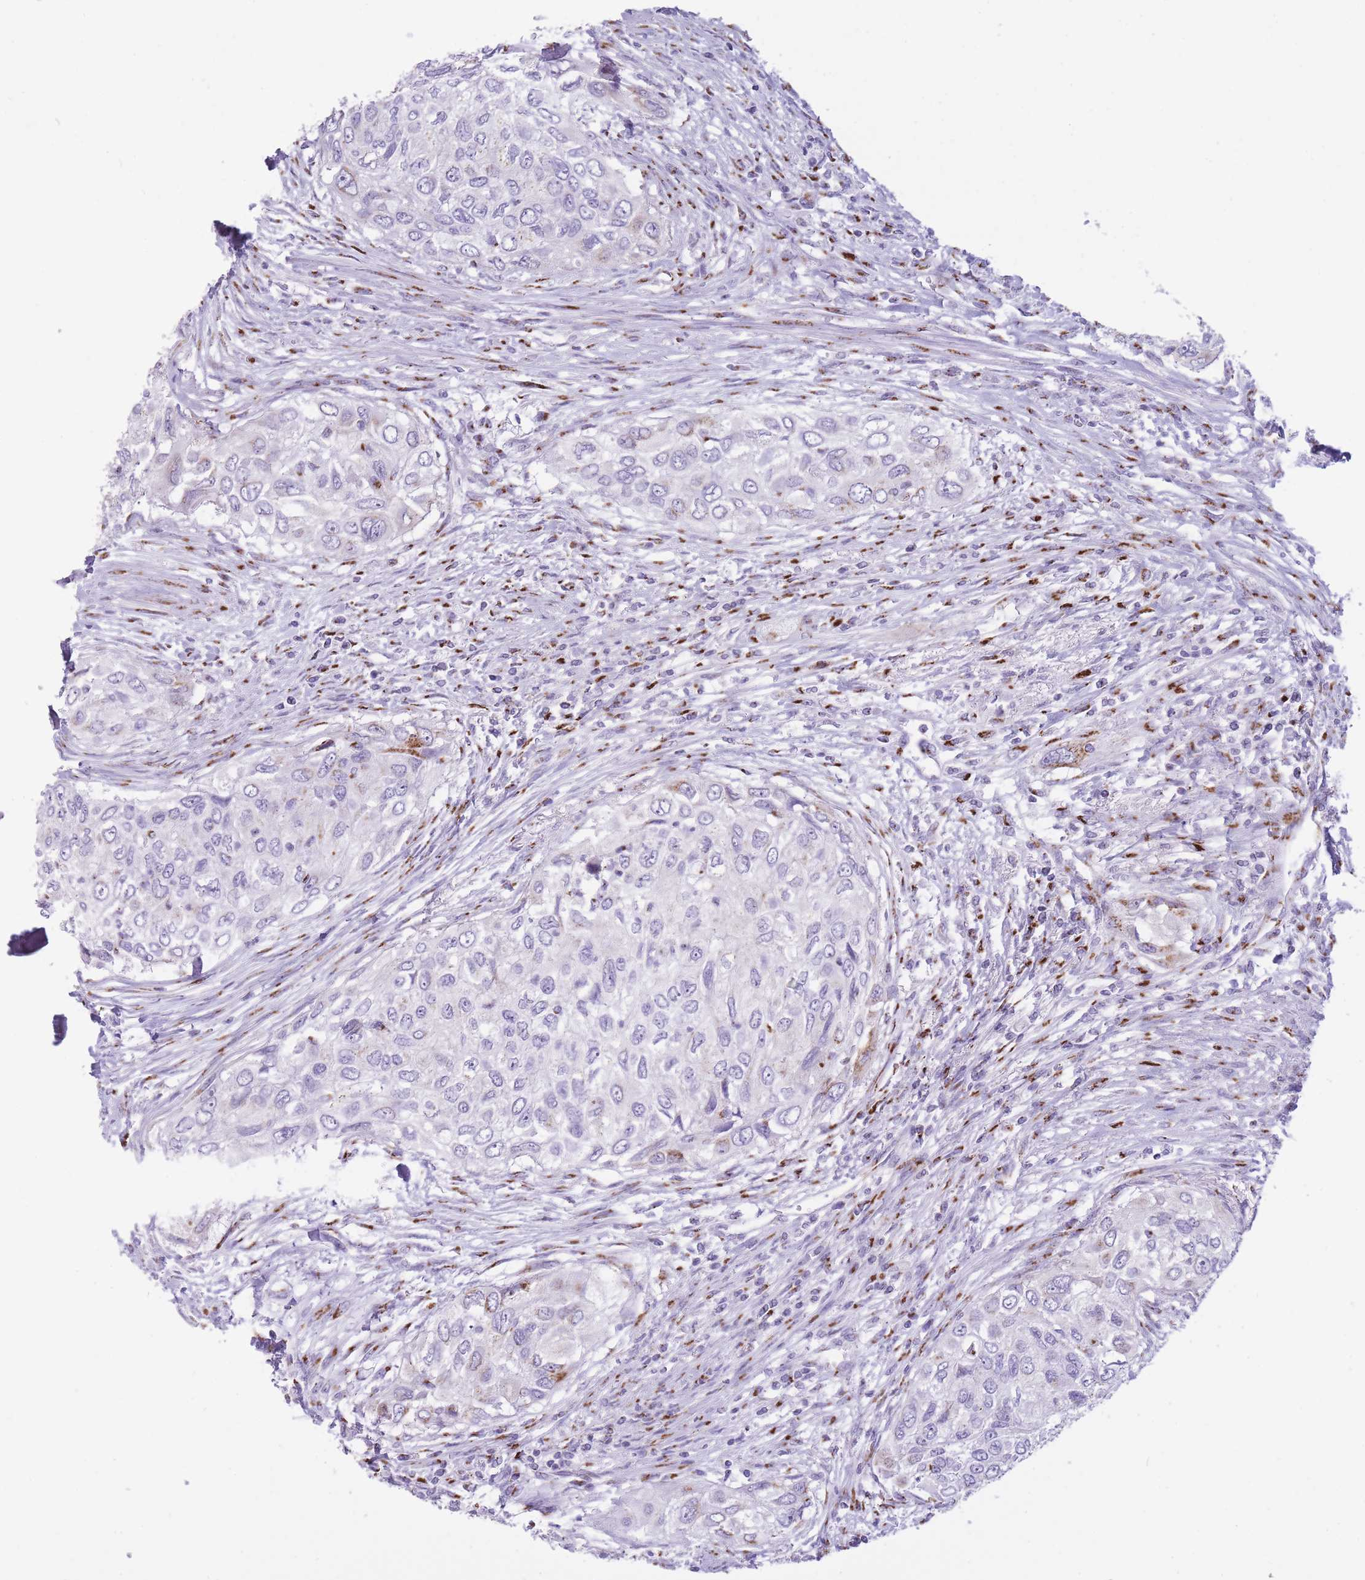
{"staining": {"intensity": "moderate", "quantity": "<25%", "location": "cytoplasmic/membranous"}, "tissue": "urothelial cancer", "cell_type": "Tumor cells", "image_type": "cancer", "snomed": [{"axis": "morphology", "description": "Urothelial carcinoma, High grade"}, {"axis": "topography", "description": "Urinary bladder"}], "caption": "A histopathology image of urothelial cancer stained for a protein shows moderate cytoplasmic/membranous brown staining in tumor cells. (brown staining indicates protein expression, while blue staining denotes nuclei).", "gene": "B4GALT2", "patient": {"sex": "female", "age": 60}}